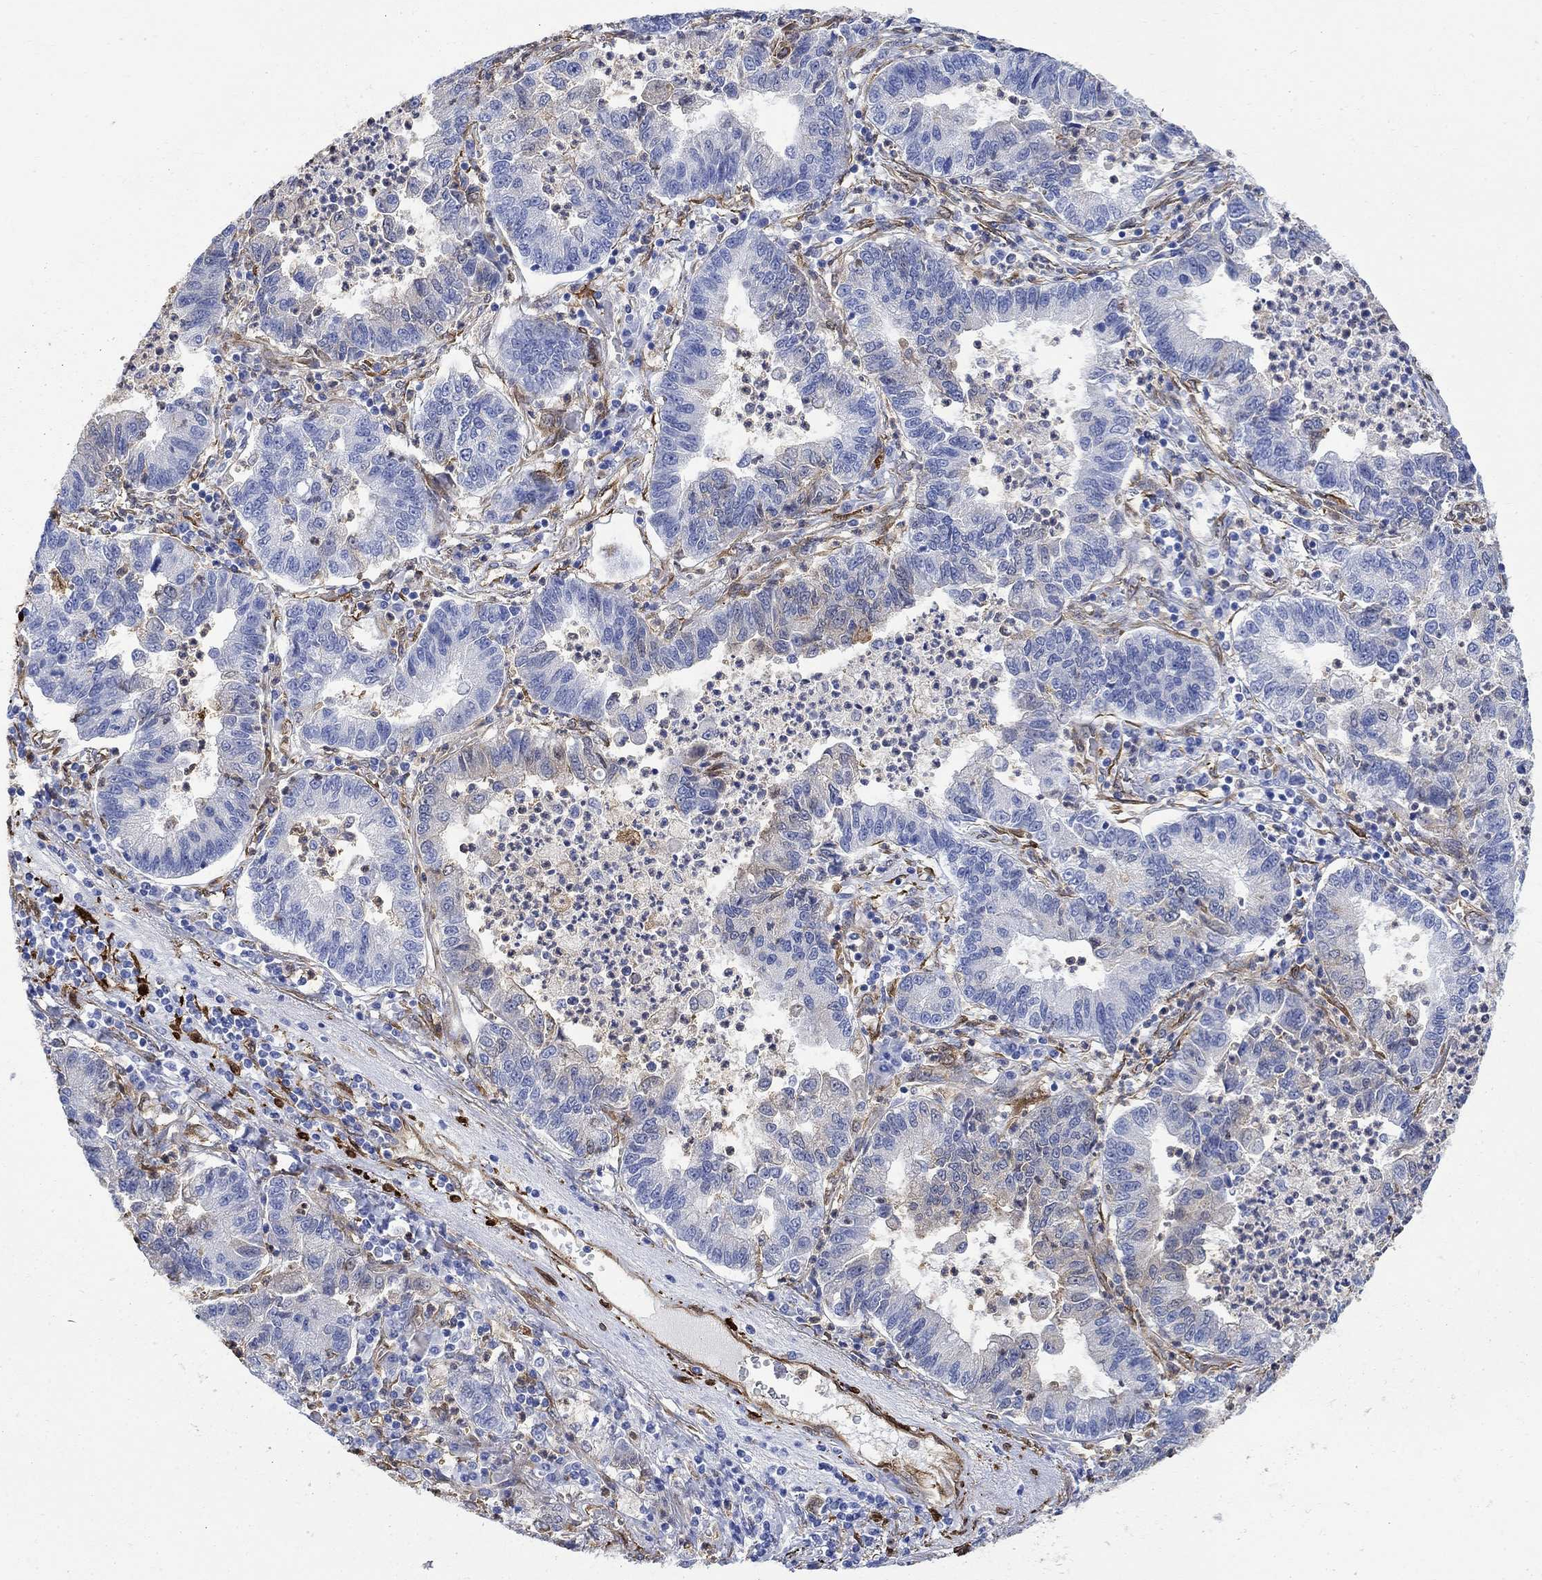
{"staining": {"intensity": "weak", "quantity": "<25%", "location": "cytoplasmic/membranous"}, "tissue": "lung cancer", "cell_type": "Tumor cells", "image_type": "cancer", "snomed": [{"axis": "morphology", "description": "Adenocarcinoma, NOS"}, {"axis": "topography", "description": "Lung"}], "caption": "IHC image of neoplastic tissue: human lung cancer (adenocarcinoma) stained with DAB demonstrates no significant protein positivity in tumor cells.", "gene": "TGM2", "patient": {"sex": "female", "age": 57}}